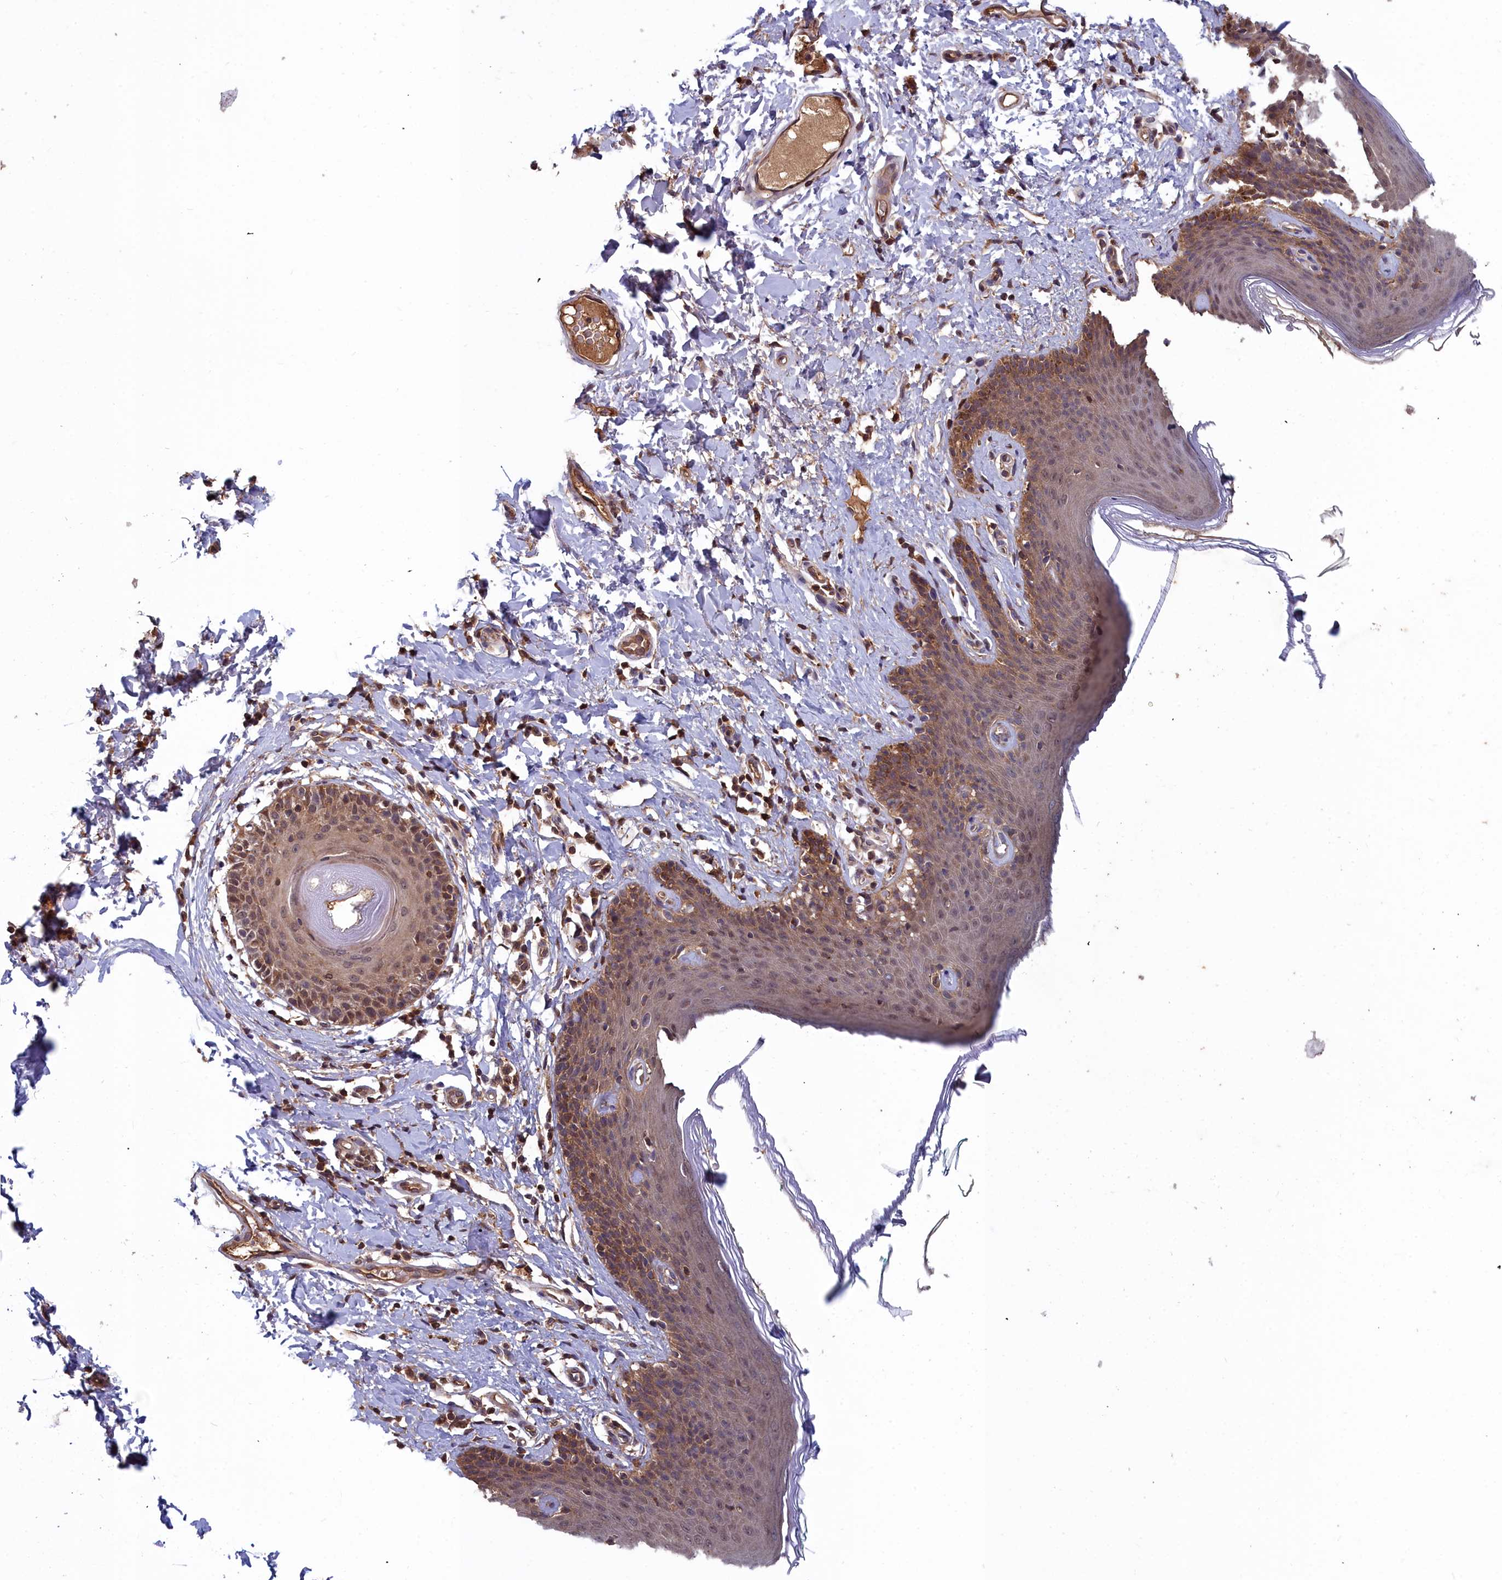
{"staining": {"intensity": "moderate", "quantity": "25%-75%", "location": "cytoplasmic/membranous"}, "tissue": "skin", "cell_type": "Epidermal cells", "image_type": "normal", "snomed": [{"axis": "morphology", "description": "Normal tissue, NOS"}, {"axis": "topography", "description": "Vulva"}], "caption": "About 25%-75% of epidermal cells in normal human skin demonstrate moderate cytoplasmic/membranous protein staining as visualized by brown immunohistochemical staining.", "gene": "GFRA2", "patient": {"sex": "female", "age": 66}}